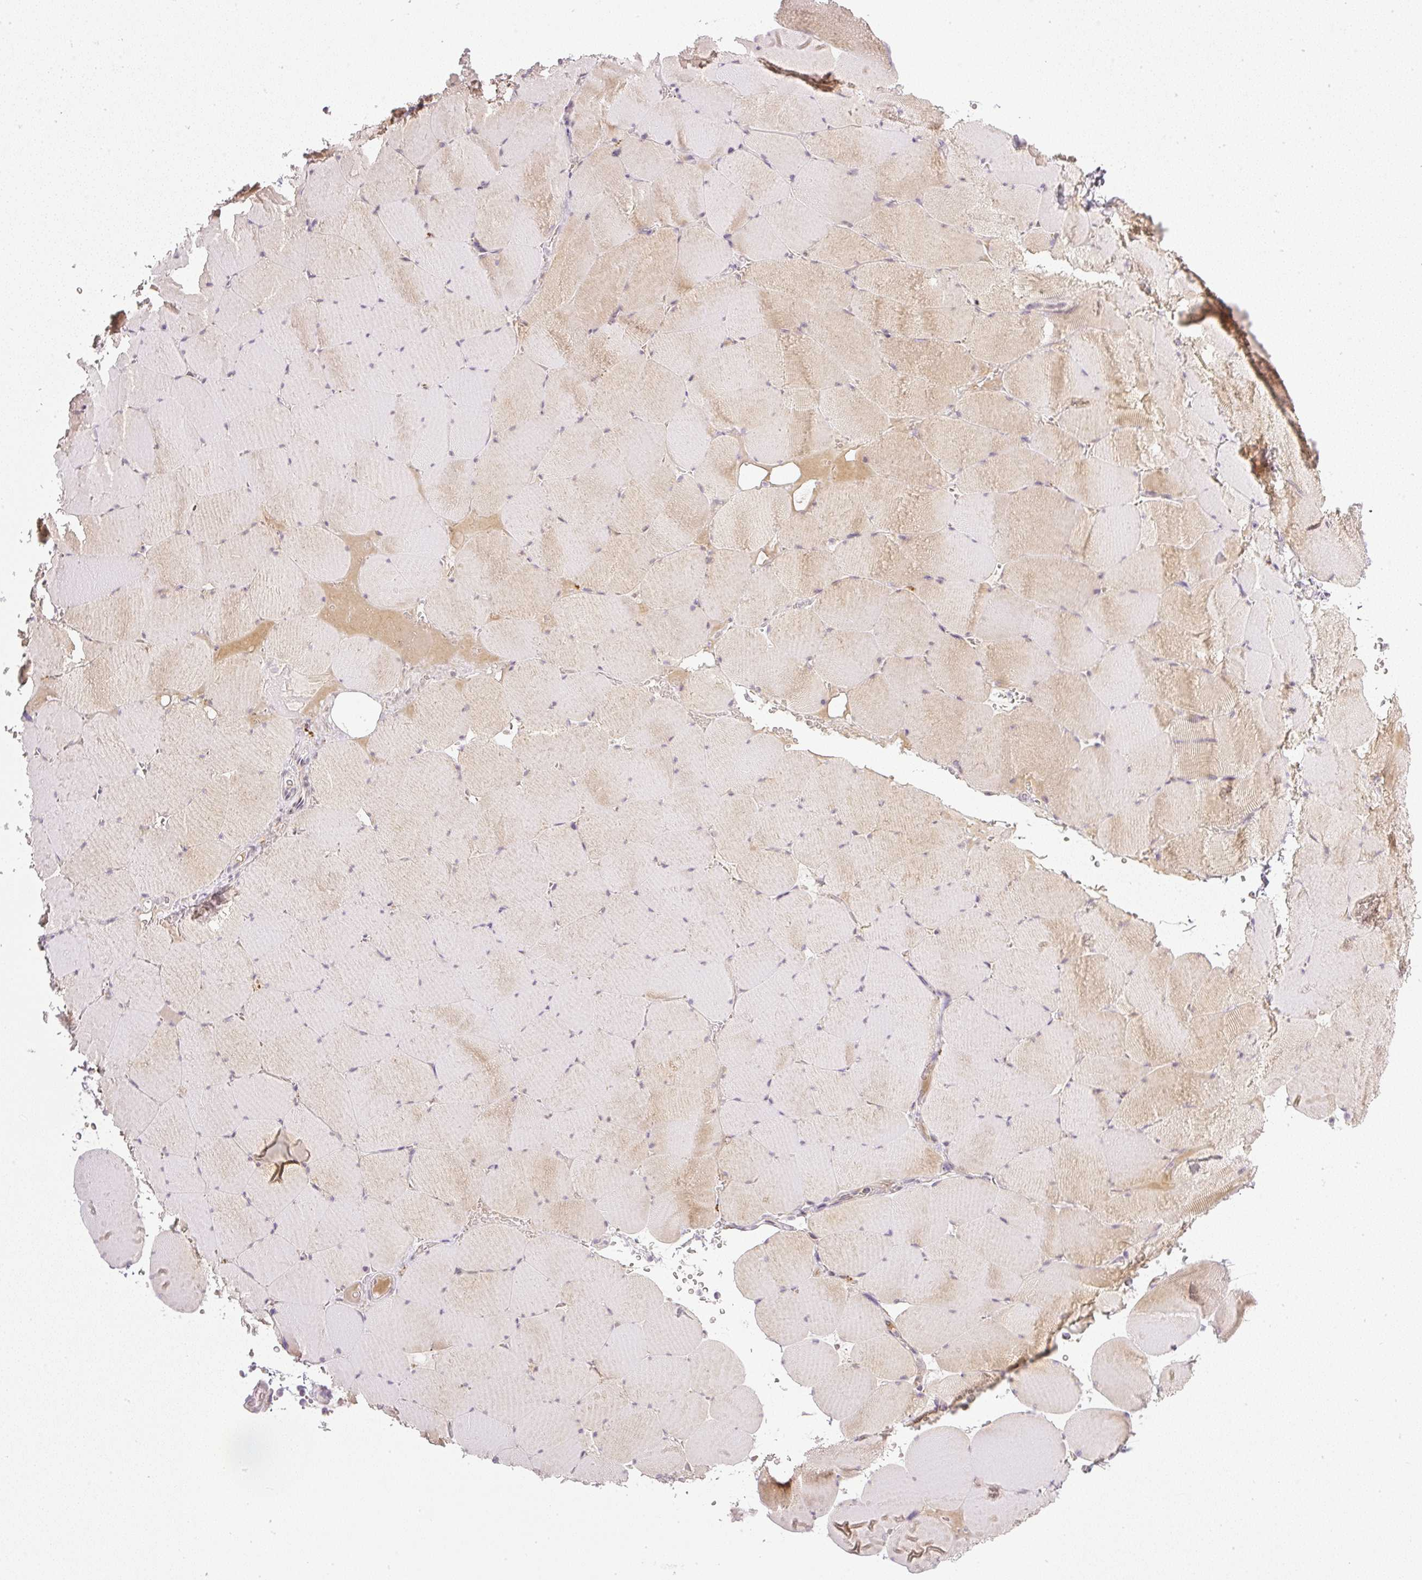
{"staining": {"intensity": "weak", "quantity": "25%-75%", "location": "cytoplasmic/membranous"}, "tissue": "skeletal muscle", "cell_type": "Myocytes", "image_type": "normal", "snomed": [{"axis": "morphology", "description": "Normal tissue, NOS"}, {"axis": "topography", "description": "Skeletal muscle"}, {"axis": "topography", "description": "Head-Neck"}], "caption": "This image displays IHC staining of normal skeletal muscle, with low weak cytoplasmic/membranous staining in about 25%-75% of myocytes.", "gene": "AAR2", "patient": {"sex": "male", "age": 66}}